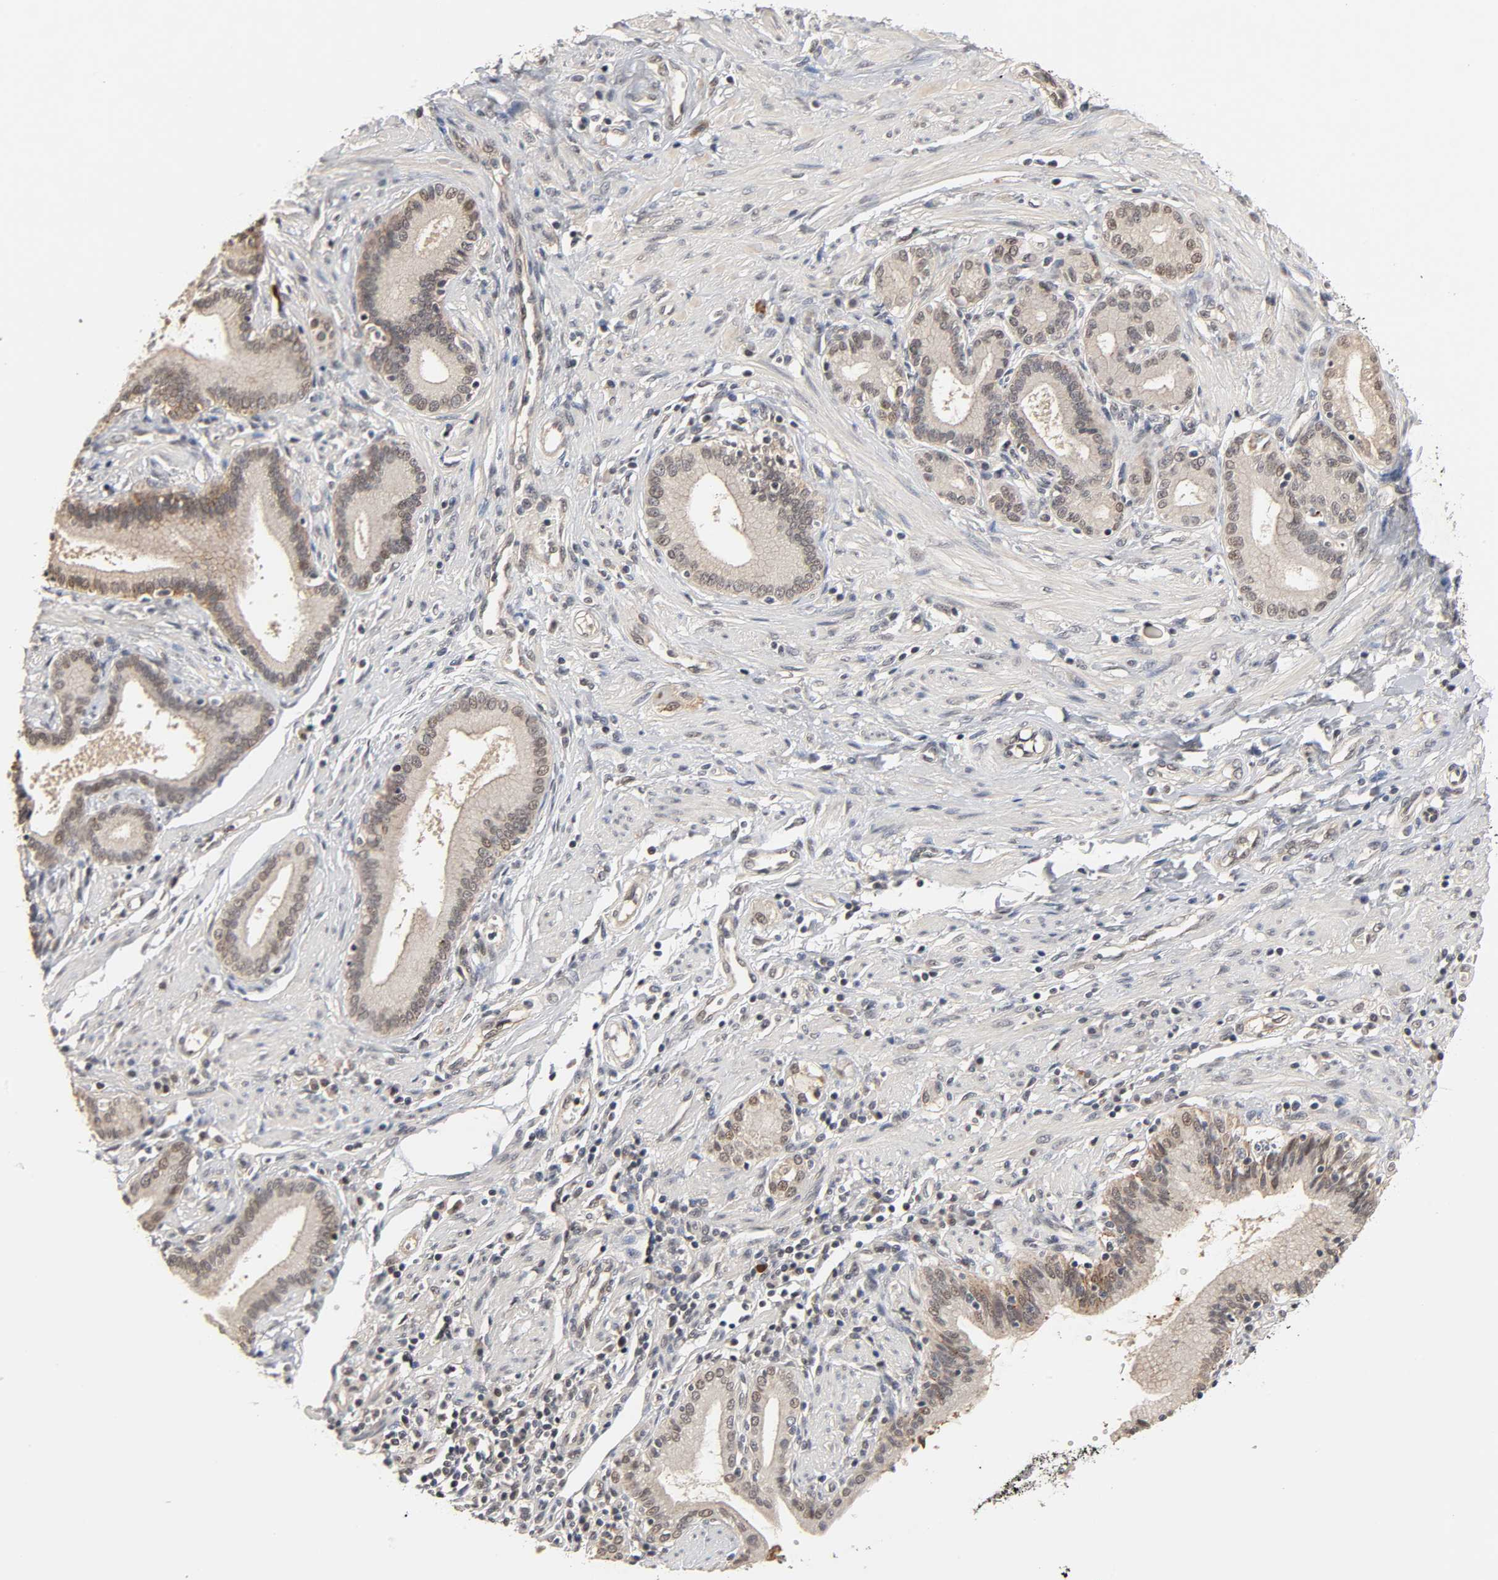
{"staining": {"intensity": "moderate", "quantity": ">75%", "location": "cytoplasmic/membranous,nuclear"}, "tissue": "pancreatic cancer", "cell_type": "Tumor cells", "image_type": "cancer", "snomed": [{"axis": "morphology", "description": "Adenocarcinoma, NOS"}, {"axis": "topography", "description": "Pancreas"}], "caption": "Pancreatic adenocarcinoma stained with a protein marker exhibits moderate staining in tumor cells.", "gene": "HTR1E", "patient": {"sex": "female", "age": 48}}